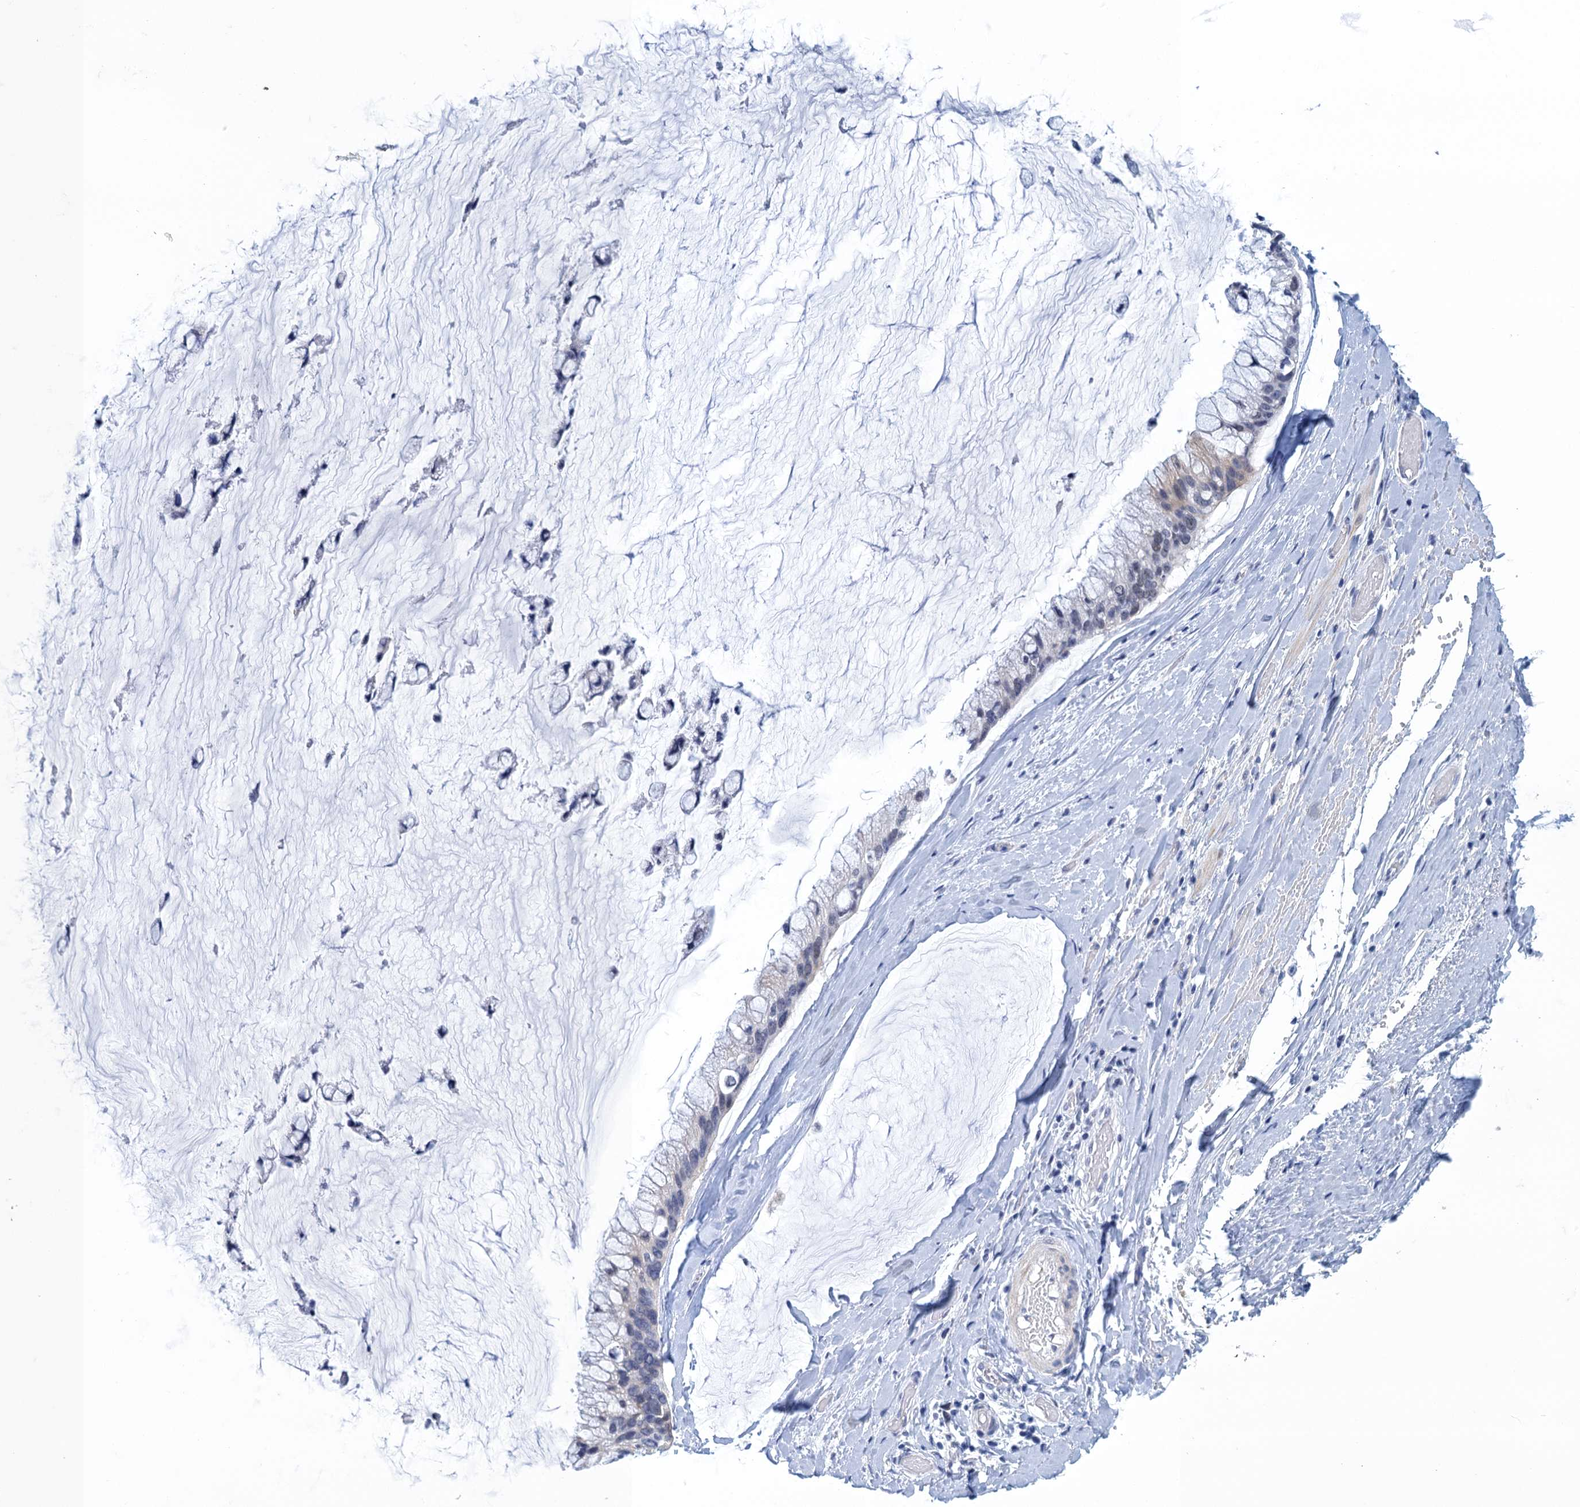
{"staining": {"intensity": "weak", "quantity": "<25%", "location": "cytoplasmic/membranous"}, "tissue": "ovarian cancer", "cell_type": "Tumor cells", "image_type": "cancer", "snomed": [{"axis": "morphology", "description": "Cystadenocarcinoma, mucinous, NOS"}, {"axis": "topography", "description": "Ovary"}], "caption": "Mucinous cystadenocarcinoma (ovarian) was stained to show a protein in brown. There is no significant expression in tumor cells.", "gene": "GINS3", "patient": {"sex": "female", "age": 39}}